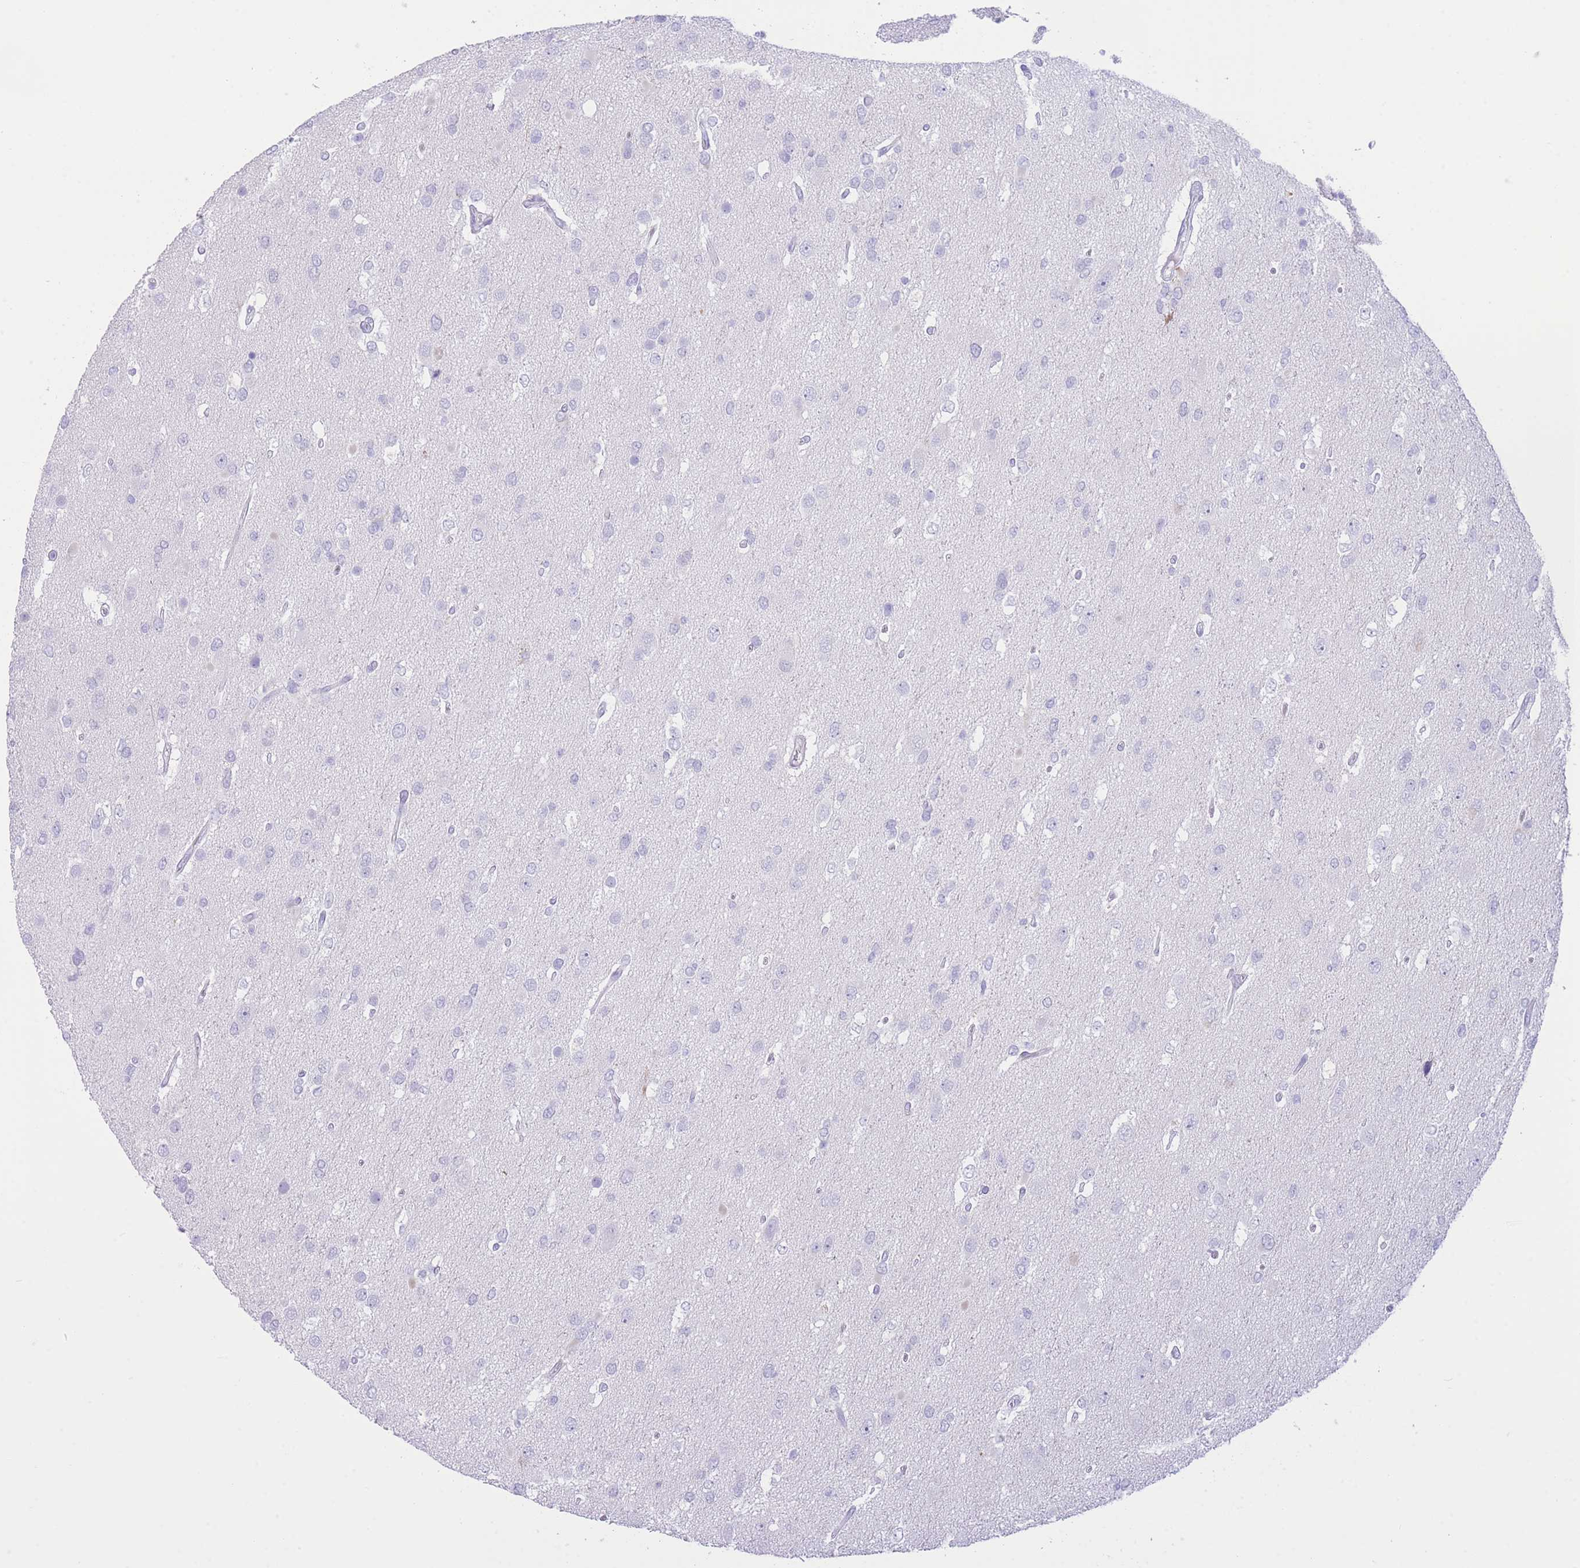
{"staining": {"intensity": "negative", "quantity": "none", "location": "none"}, "tissue": "glioma", "cell_type": "Tumor cells", "image_type": "cancer", "snomed": [{"axis": "morphology", "description": "Glioma, malignant, High grade"}, {"axis": "topography", "description": "Brain"}], "caption": "Immunohistochemistry (IHC) photomicrograph of neoplastic tissue: malignant glioma (high-grade) stained with DAB shows no significant protein expression in tumor cells.", "gene": "VWA8", "patient": {"sex": "male", "age": 53}}